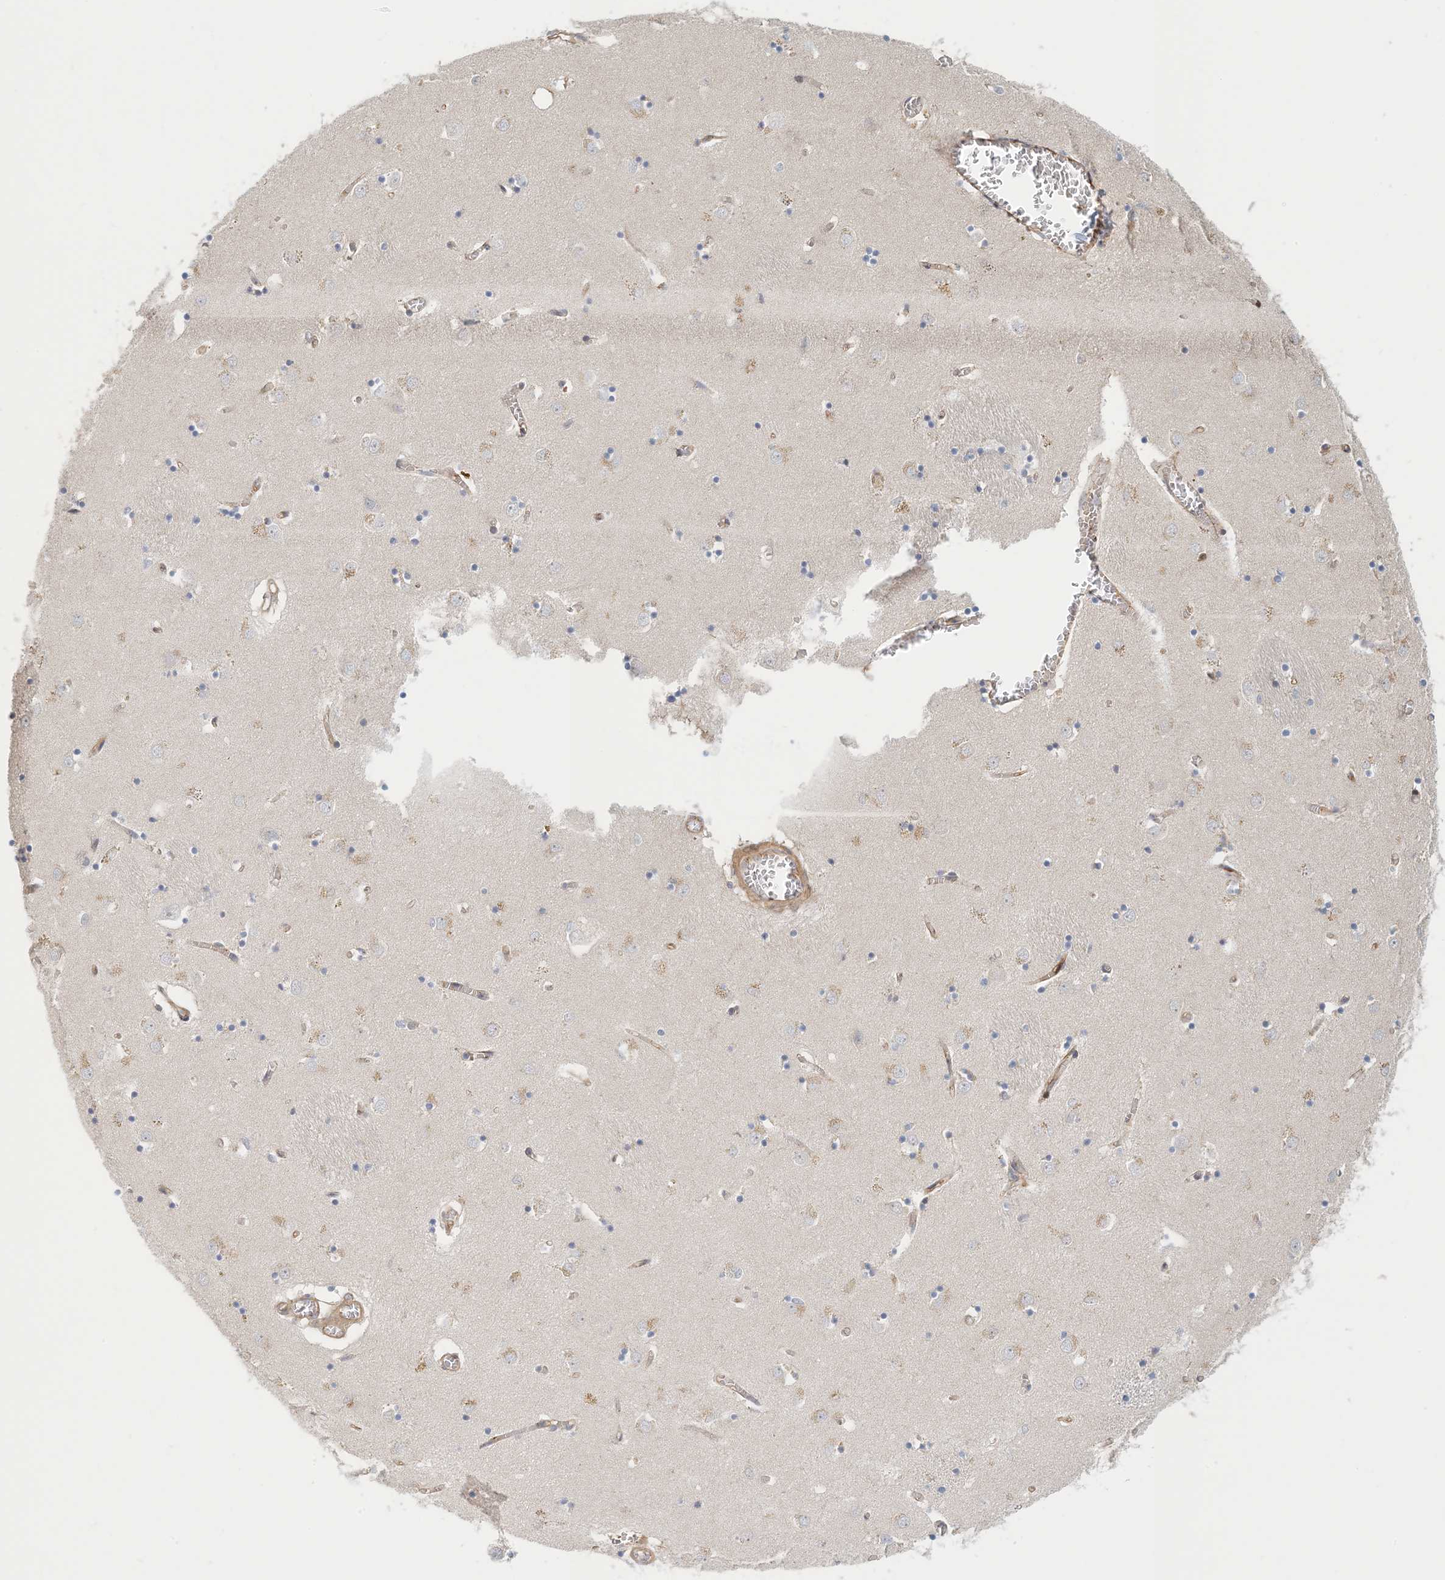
{"staining": {"intensity": "negative", "quantity": "none", "location": "none"}, "tissue": "caudate", "cell_type": "Glial cells", "image_type": "normal", "snomed": [{"axis": "morphology", "description": "Normal tissue, NOS"}, {"axis": "topography", "description": "Lateral ventricle wall"}], "caption": "This is a micrograph of IHC staining of benign caudate, which shows no expression in glial cells. The staining is performed using DAB (3,3'-diaminobenzidine) brown chromogen with nuclei counter-stained in using hematoxylin.", "gene": "MAPKBP1", "patient": {"sex": "male", "age": 70}}